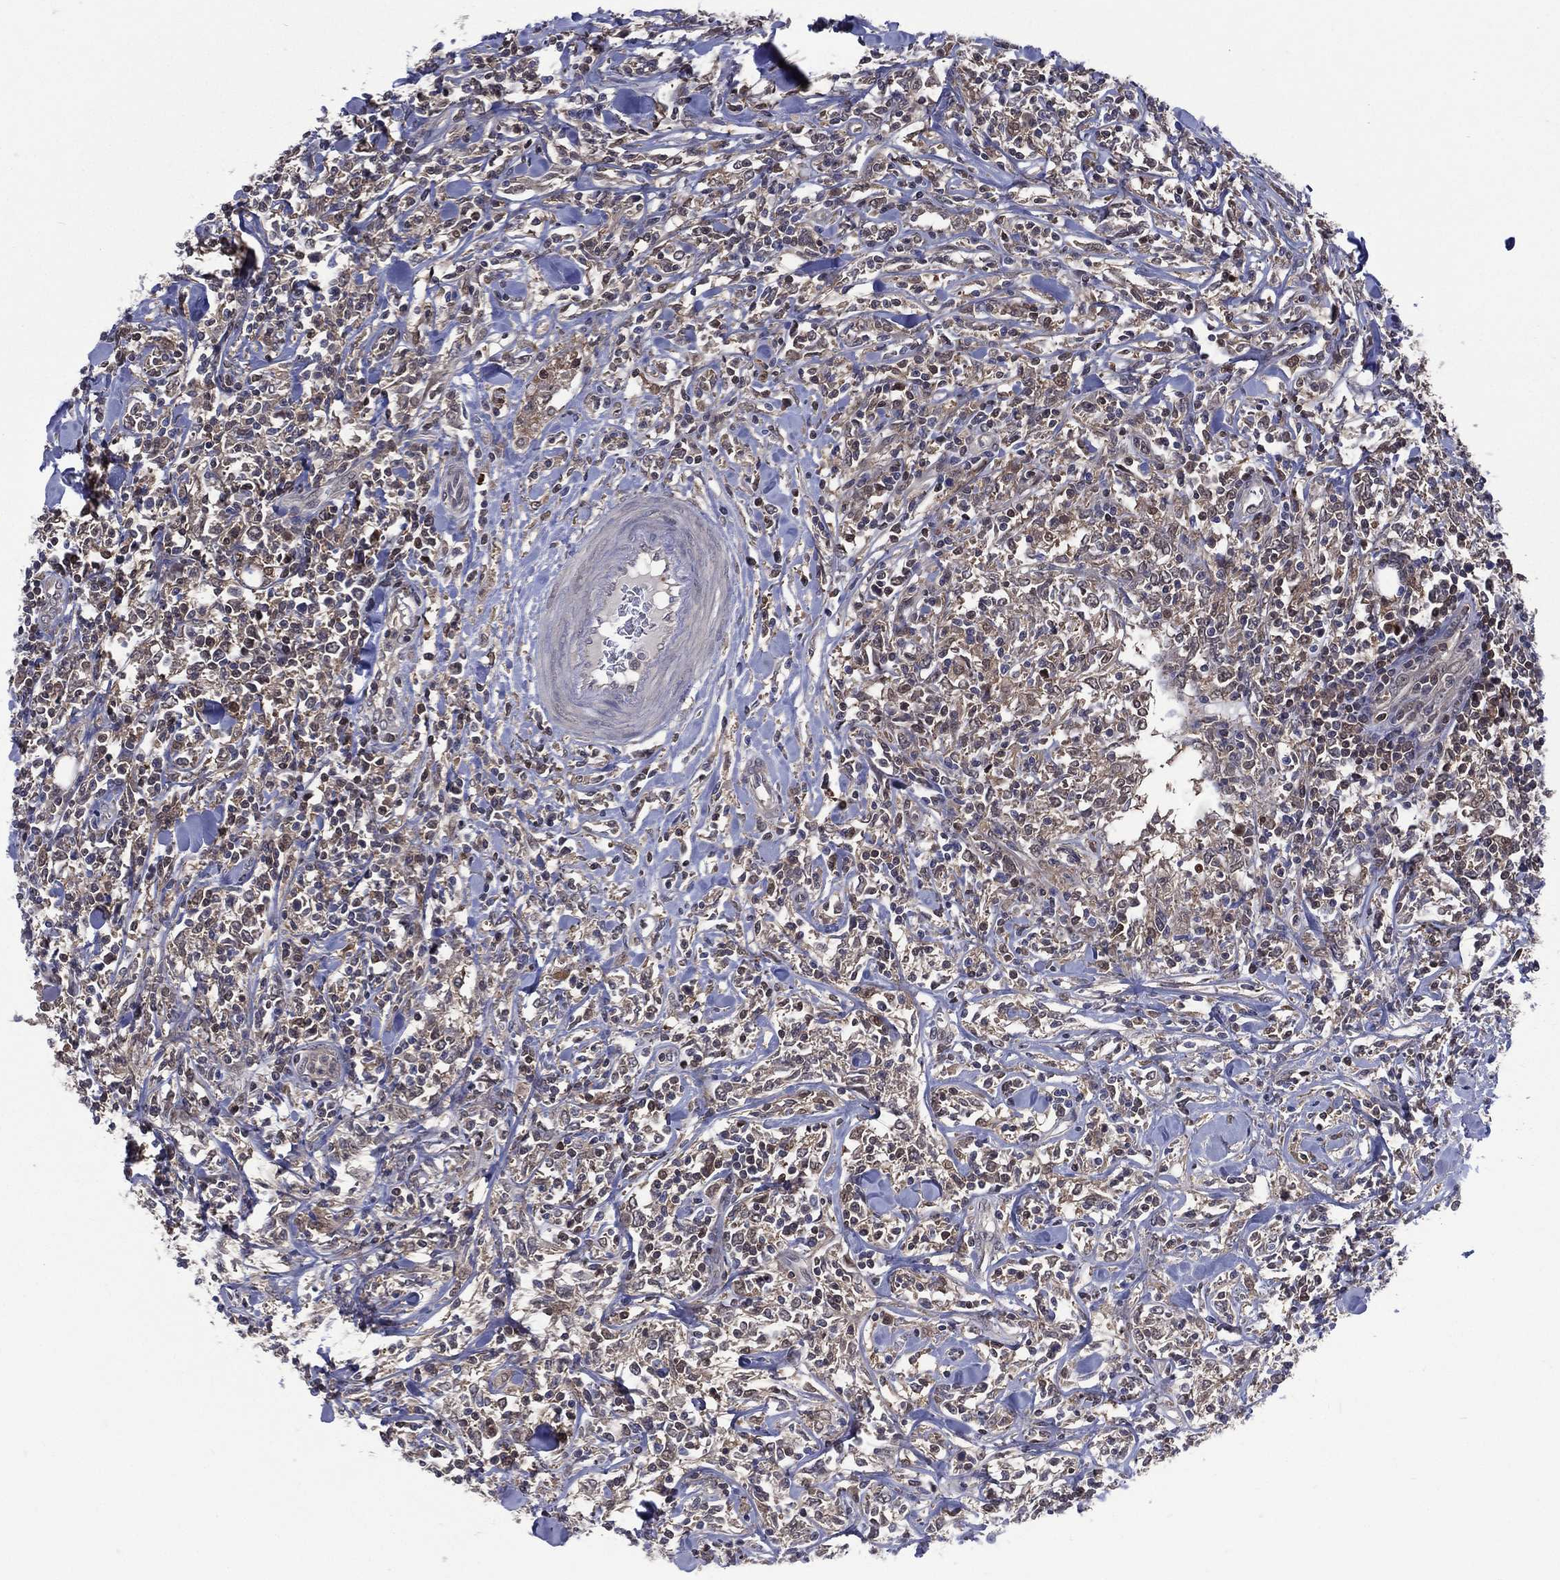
{"staining": {"intensity": "moderate", "quantity": "<25%", "location": "cytoplasmic/membranous,nuclear"}, "tissue": "lymphoma", "cell_type": "Tumor cells", "image_type": "cancer", "snomed": [{"axis": "morphology", "description": "Malignant lymphoma, non-Hodgkin's type, High grade"}, {"axis": "topography", "description": "Lymph node"}], "caption": "Human malignant lymphoma, non-Hodgkin's type (high-grade) stained with a protein marker shows moderate staining in tumor cells.", "gene": "MTAP", "patient": {"sex": "female", "age": 84}}